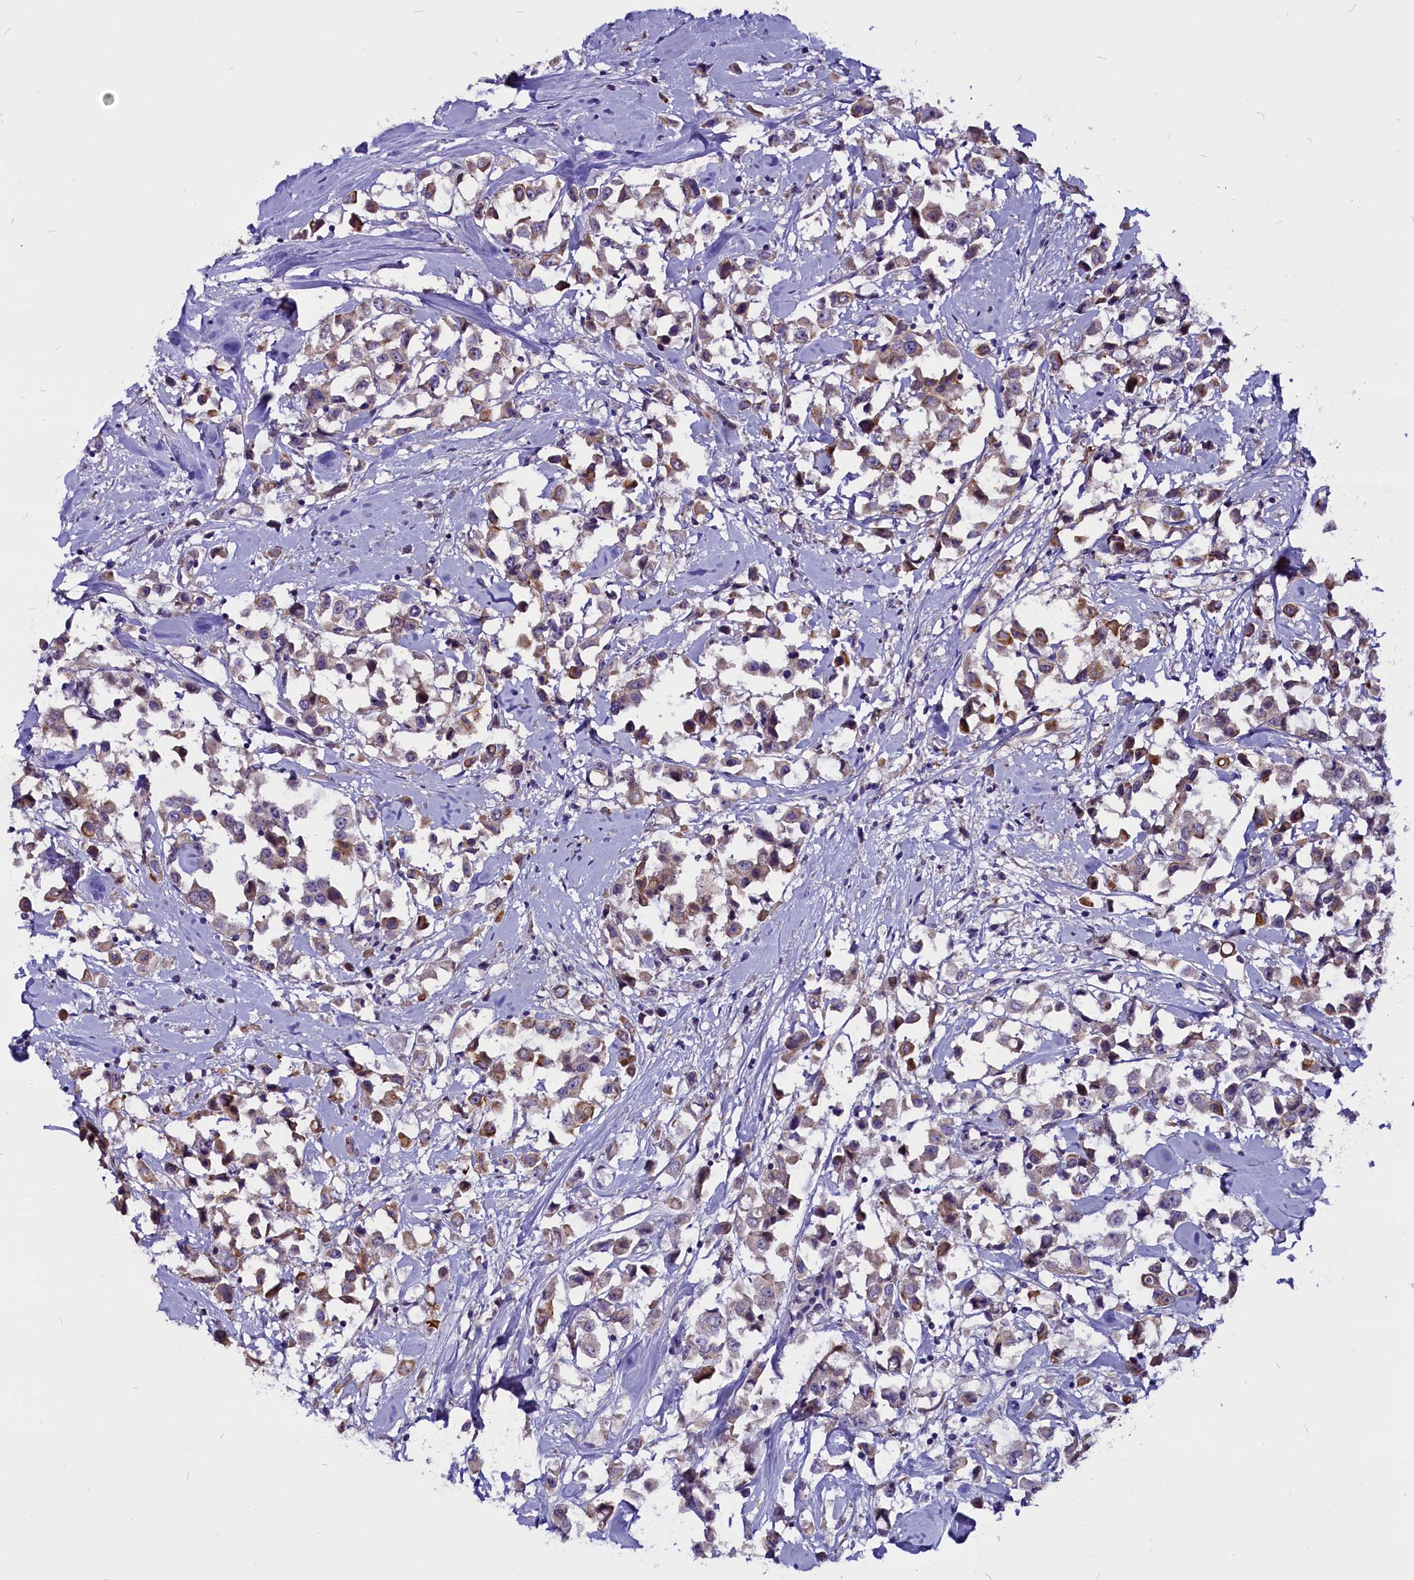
{"staining": {"intensity": "moderate", "quantity": "25%-75%", "location": "cytoplasmic/membranous"}, "tissue": "breast cancer", "cell_type": "Tumor cells", "image_type": "cancer", "snomed": [{"axis": "morphology", "description": "Duct carcinoma"}, {"axis": "topography", "description": "Breast"}], "caption": "IHC photomicrograph of neoplastic tissue: human breast cancer (intraductal carcinoma) stained using immunohistochemistry (IHC) exhibits medium levels of moderate protein expression localized specifically in the cytoplasmic/membranous of tumor cells, appearing as a cytoplasmic/membranous brown color.", "gene": "CEP170", "patient": {"sex": "female", "age": 61}}